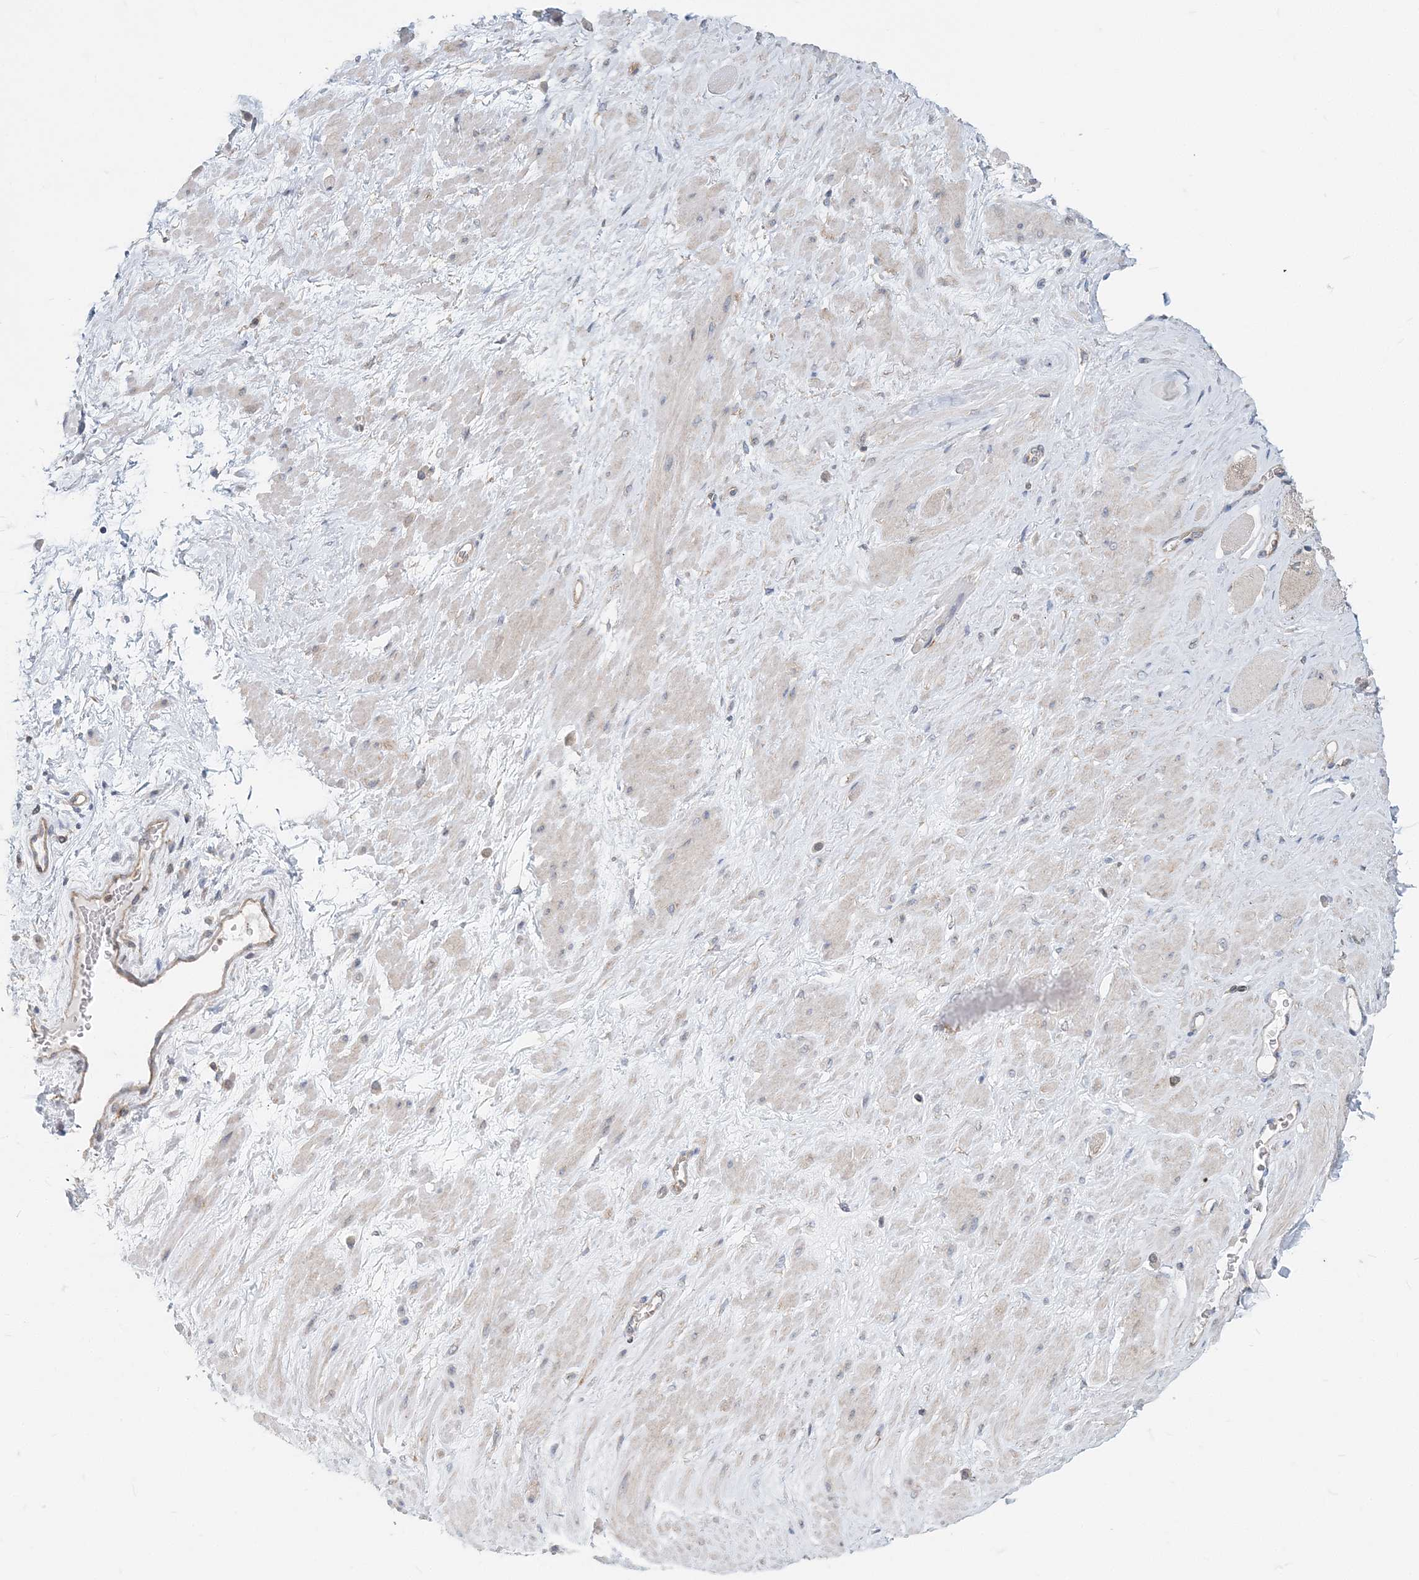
{"staining": {"intensity": "negative", "quantity": "none", "location": "none"}, "tissue": "adipose tissue", "cell_type": "Adipocytes", "image_type": "normal", "snomed": [{"axis": "morphology", "description": "Normal tissue, NOS"}, {"axis": "morphology", "description": "Adenocarcinoma, Low grade"}, {"axis": "topography", "description": "Prostate"}, {"axis": "topography", "description": "Peripheral nerve tissue"}], "caption": "Immunohistochemical staining of normal human adipose tissue demonstrates no significant expression in adipocytes. (DAB (3,3'-diaminobenzidine) immunohistochemistry (IHC) with hematoxylin counter stain).", "gene": "MOB4", "patient": {"sex": "male", "age": 63}}